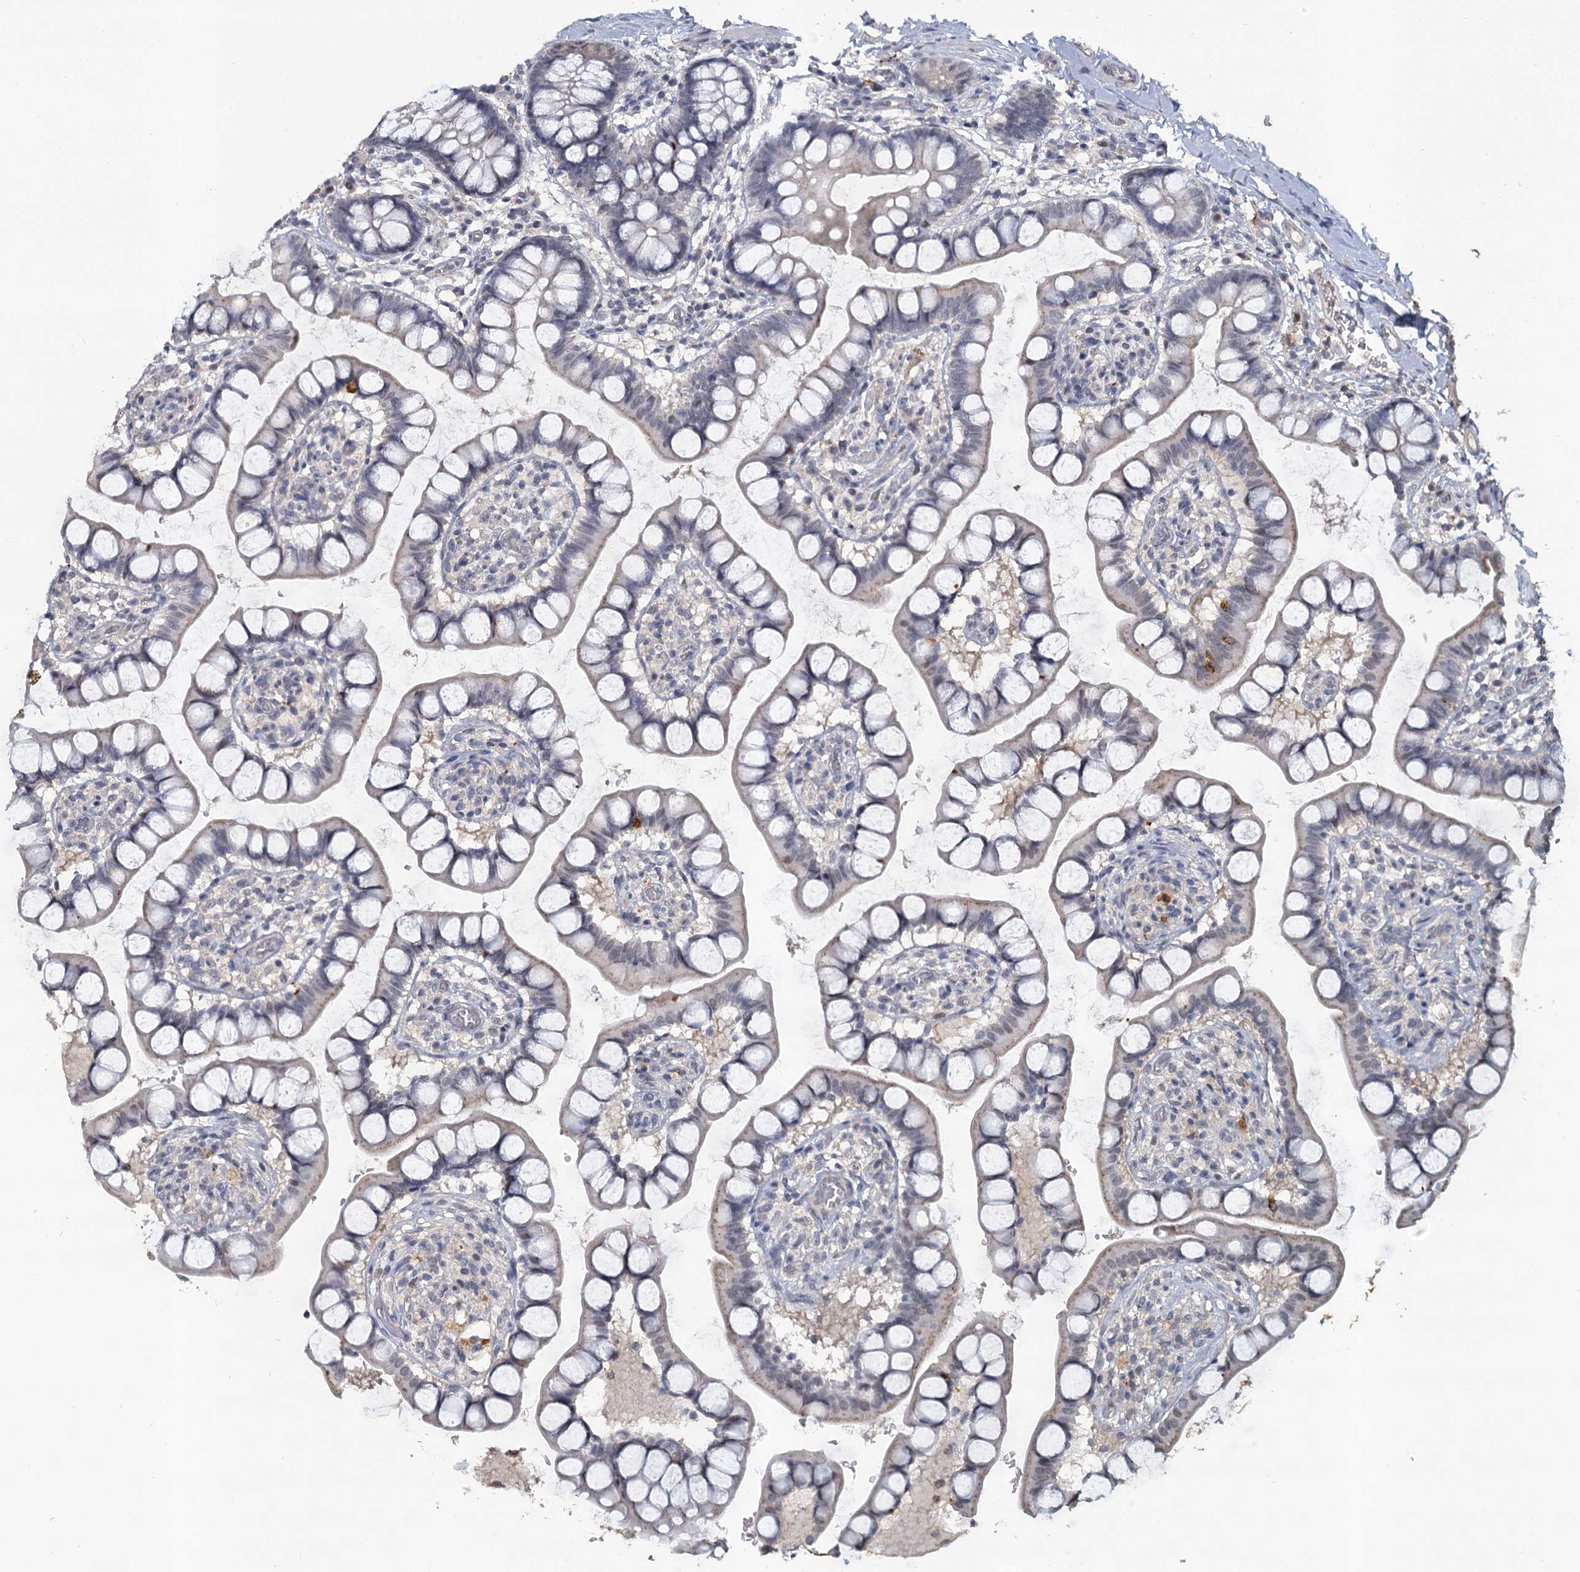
{"staining": {"intensity": "weak", "quantity": "<25%", "location": "nuclear"}, "tissue": "small intestine", "cell_type": "Glandular cells", "image_type": "normal", "snomed": [{"axis": "morphology", "description": "Normal tissue, NOS"}, {"axis": "topography", "description": "Small intestine"}], "caption": "Immunohistochemistry (IHC) image of normal human small intestine stained for a protein (brown), which exhibits no expression in glandular cells.", "gene": "MUCL1", "patient": {"sex": "male", "age": 52}}